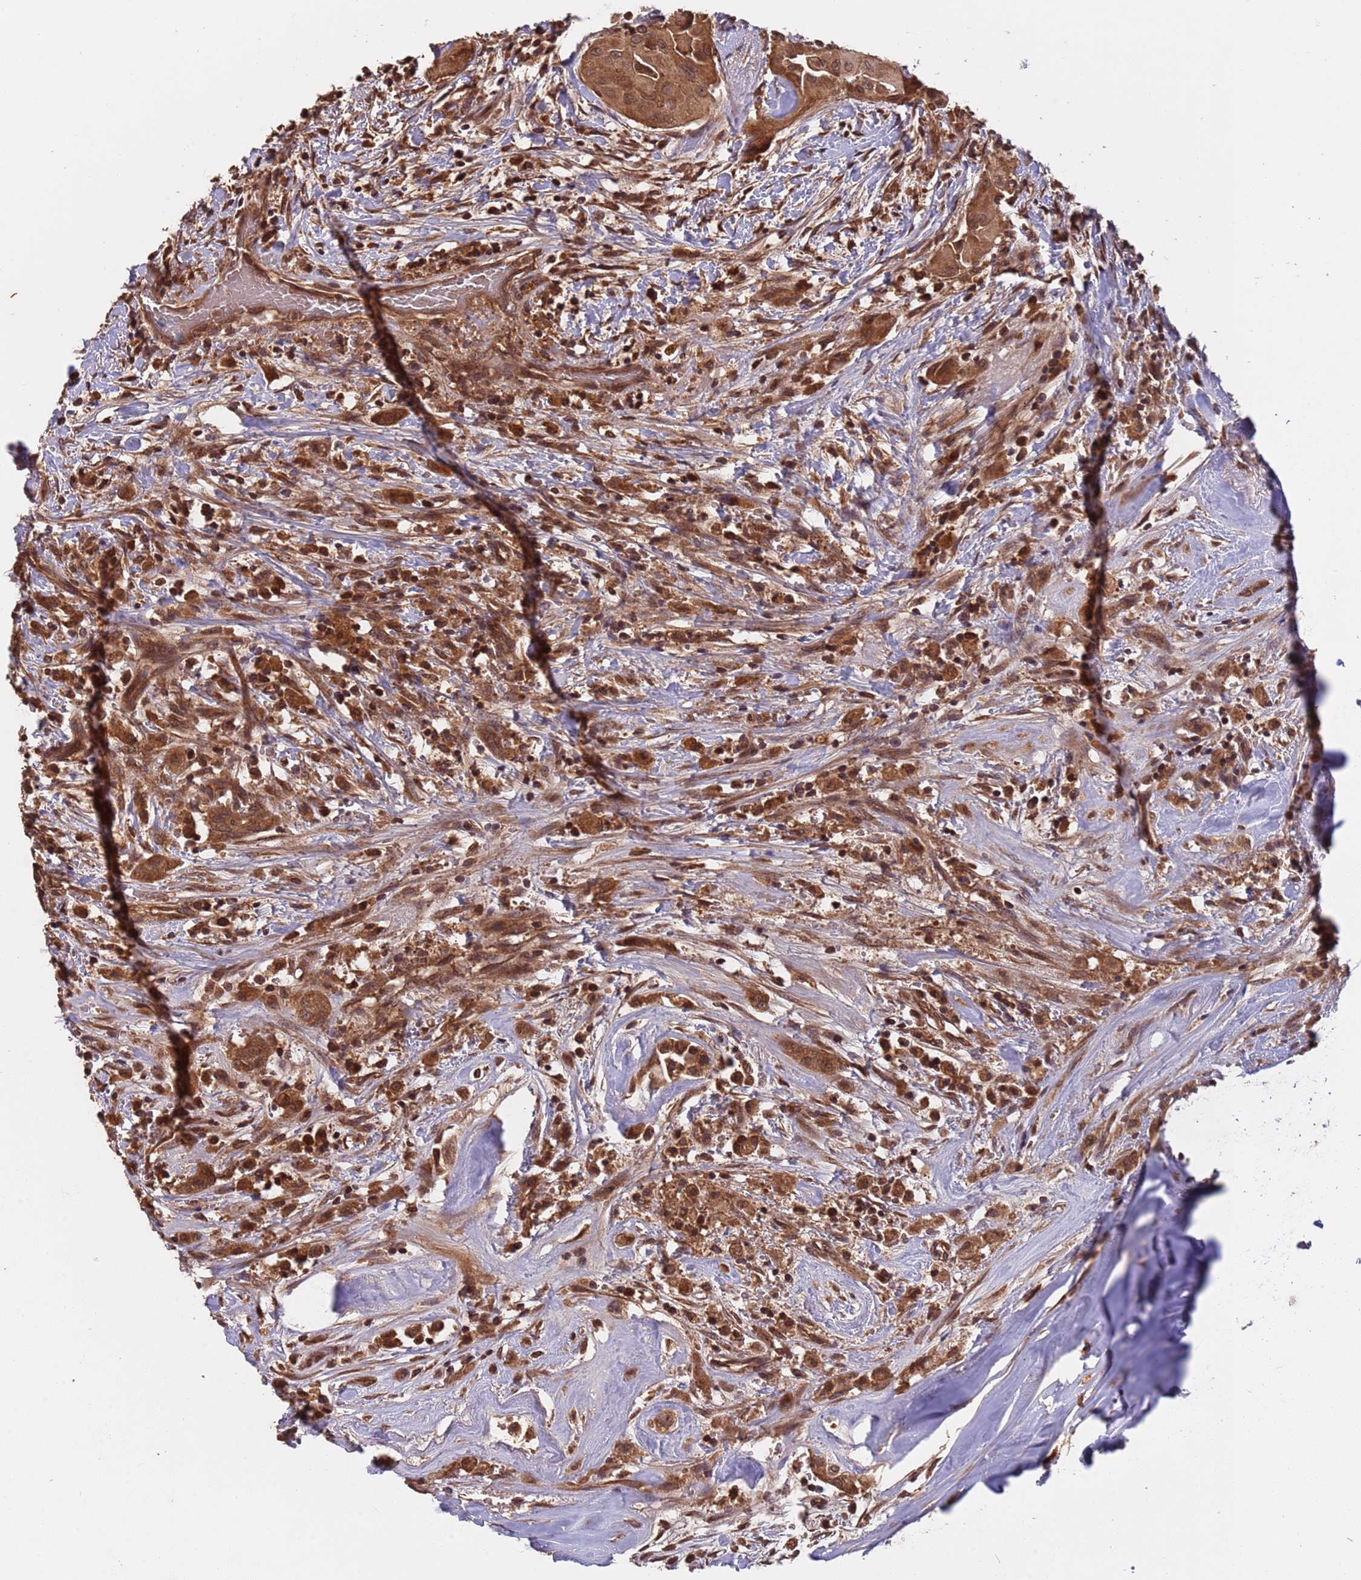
{"staining": {"intensity": "strong", "quantity": ">75%", "location": "cytoplasmic/membranous,nuclear"}, "tissue": "thyroid cancer", "cell_type": "Tumor cells", "image_type": "cancer", "snomed": [{"axis": "morphology", "description": "Papillary adenocarcinoma, NOS"}, {"axis": "topography", "description": "Thyroid gland"}], "caption": "A photomicrograph showing strong cytoplasmic/membranous and nuclear positivity in approximately >75% of tumor cells in thyroid cancer, as visualized by brown immunohistochemical staining.", "gene": "ERI1", "patient": {"sex": "female", "age": 59}}